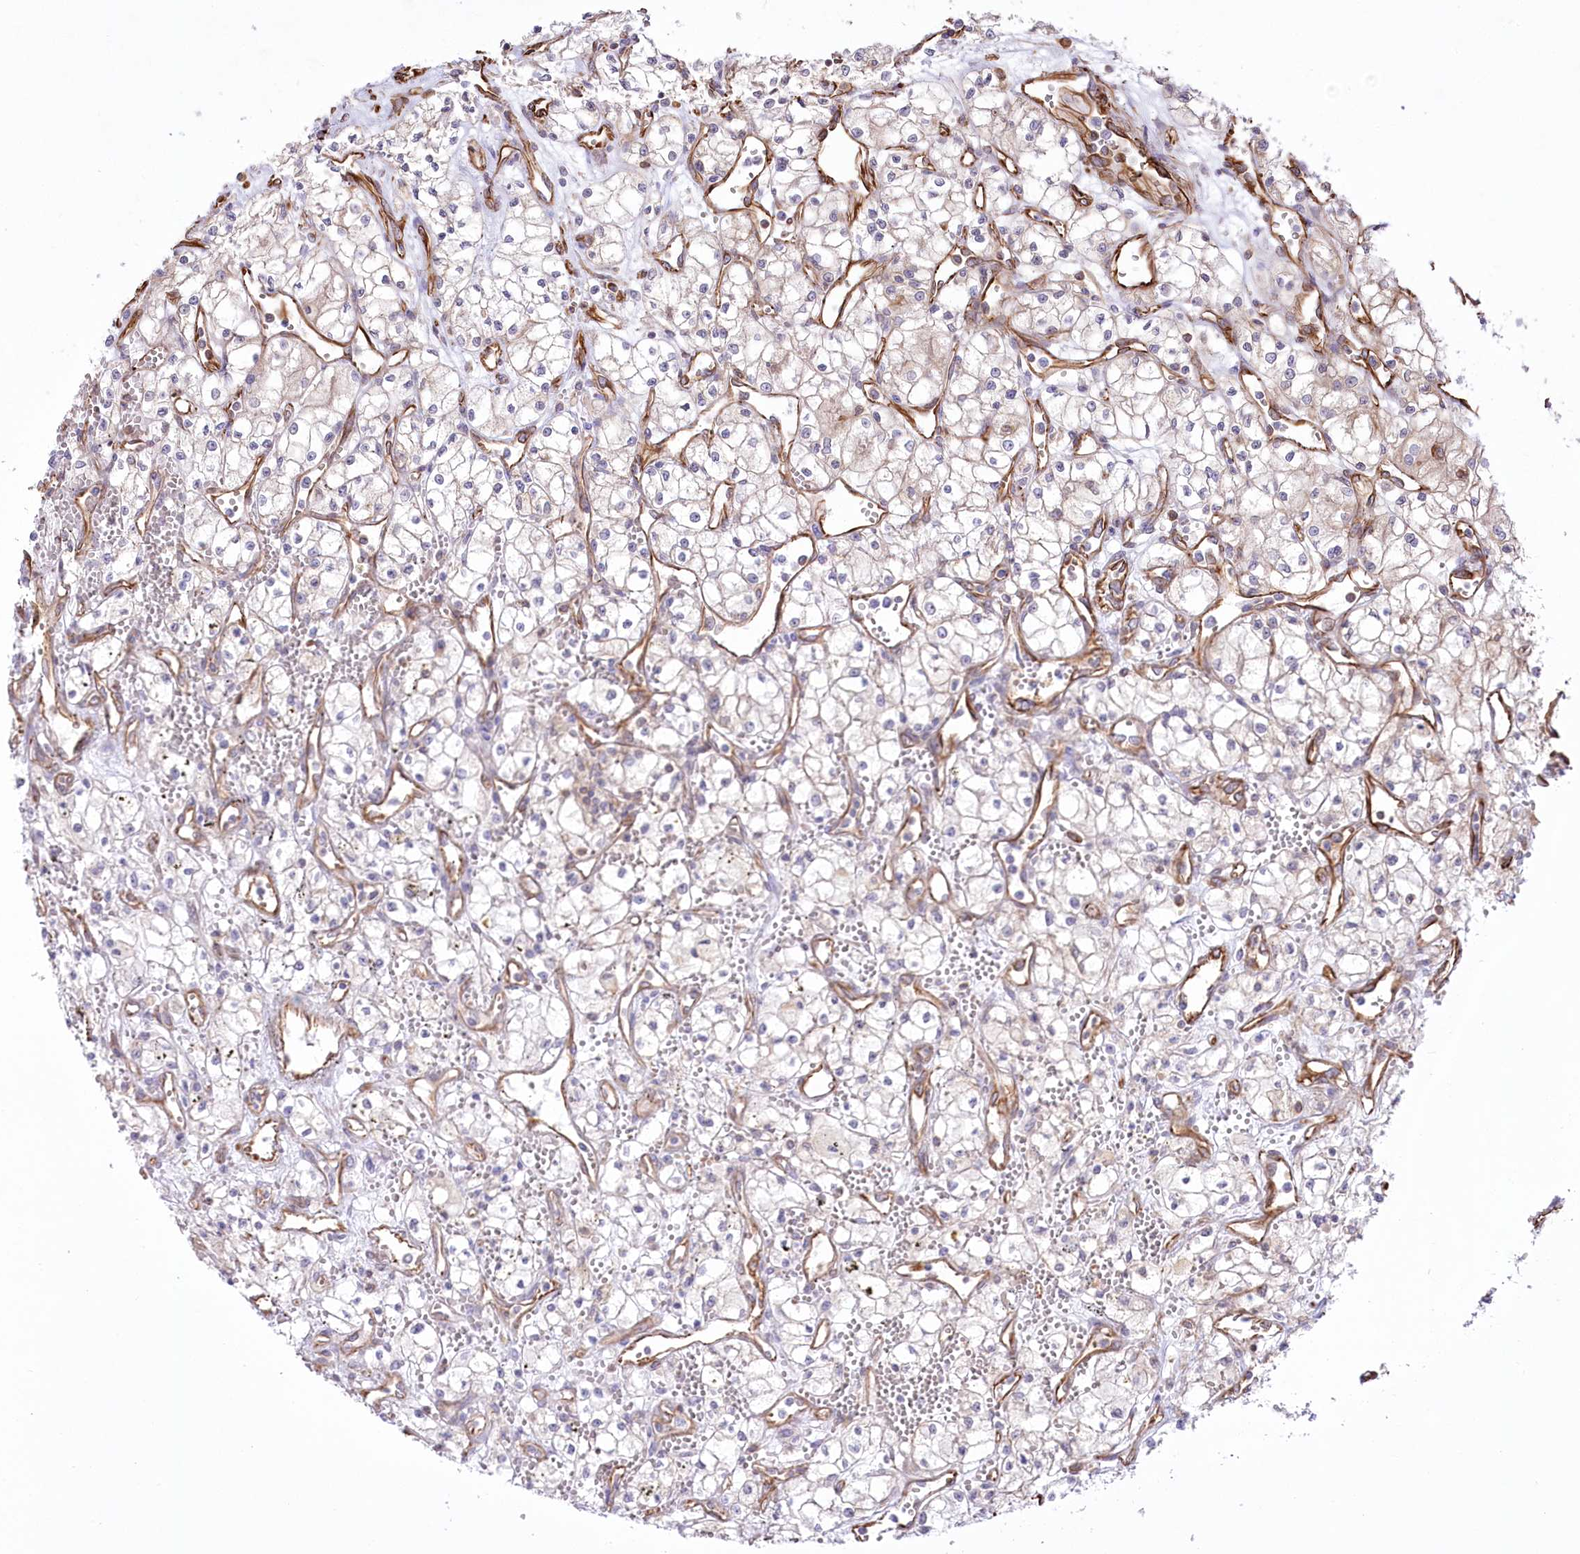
{"staining": {"intensity": "negative", "quantity": "none", "location": "none"}, "tissue": "renal cancer", "cell_type": "Tumor cells", "image_type": "cancer", "snomed": [{"axis": "morphology", "description": "Adenocarcinoma, NOS"}, {"axis": "topography", "description": "Kidney"}], "caption": "Tumor cells show no significant staining in renal adenocarcinoma. (Stains: DAB immunohistochemistry with hematoxylin counter stain, Microscopy: brightfield microscopy at high magnification).", "gene": "TTC1", "patient": {"sex": "male", "age": 59}}